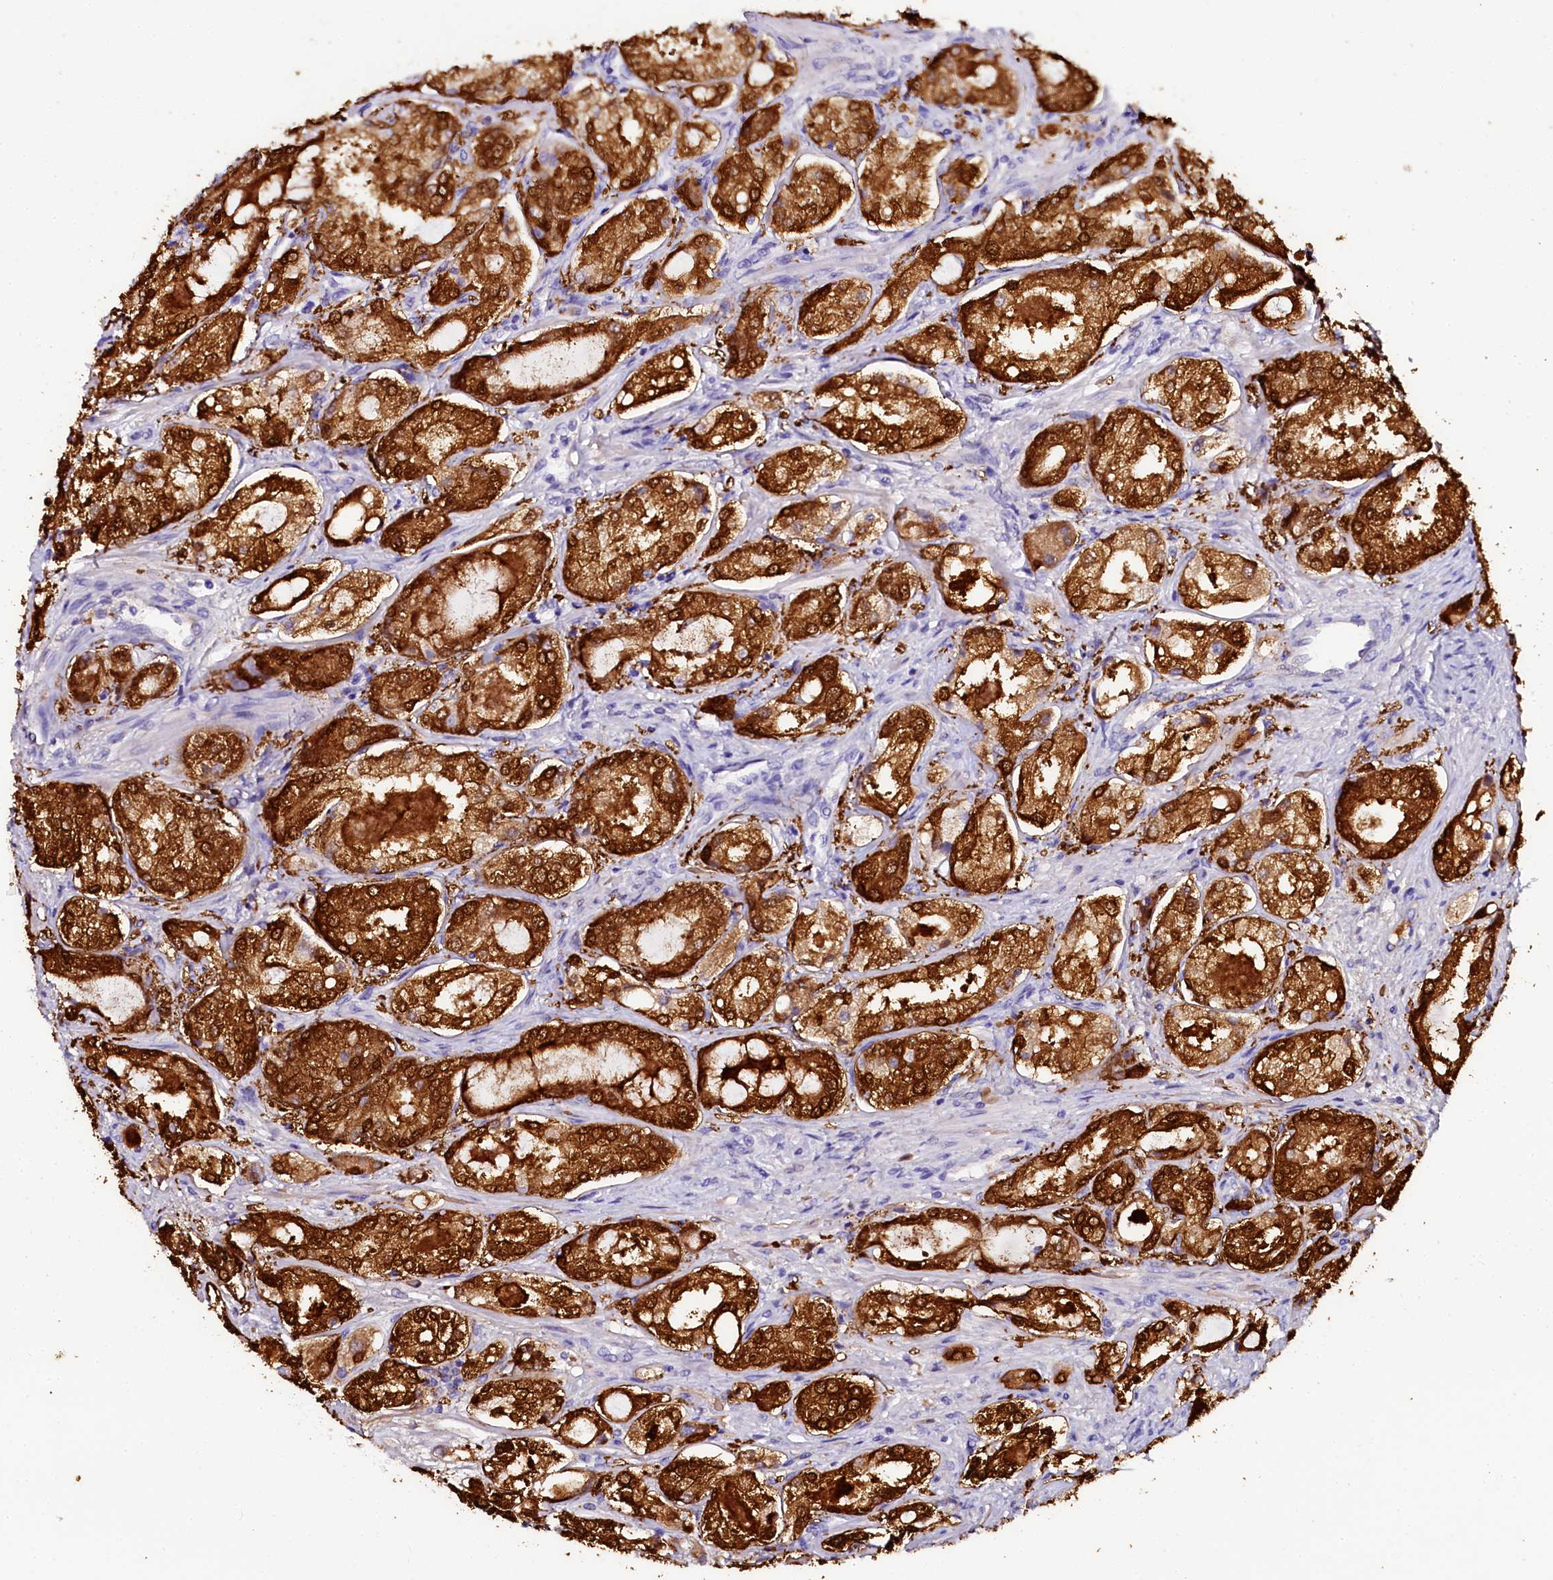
{"staining": {"intensity": "strong", "quantity": ">75%", "location": "cytoplasmic/membranous"}, "tissue": "prostate cancer", "cell_type": "Tumor cells", "image_type": "cancer", "snomed": [{"axis": "morphology", "description": "Adenocarcinoma, Low grade"}, {"axis": "topography", "description": "Prostate"}], "caption": "Immunohistochemical staining of adenocarcinoma (low-grade) (prostate) exhibits high levels of strong cytoplasmic/membranous expression in about >75% of tumor cells. Immunohistochemistry (ihc) stains the protein of interest in brown and the nuclei are stained blue.", "gene": "SORD", "patient": {"sex": "male", "age": 68}}